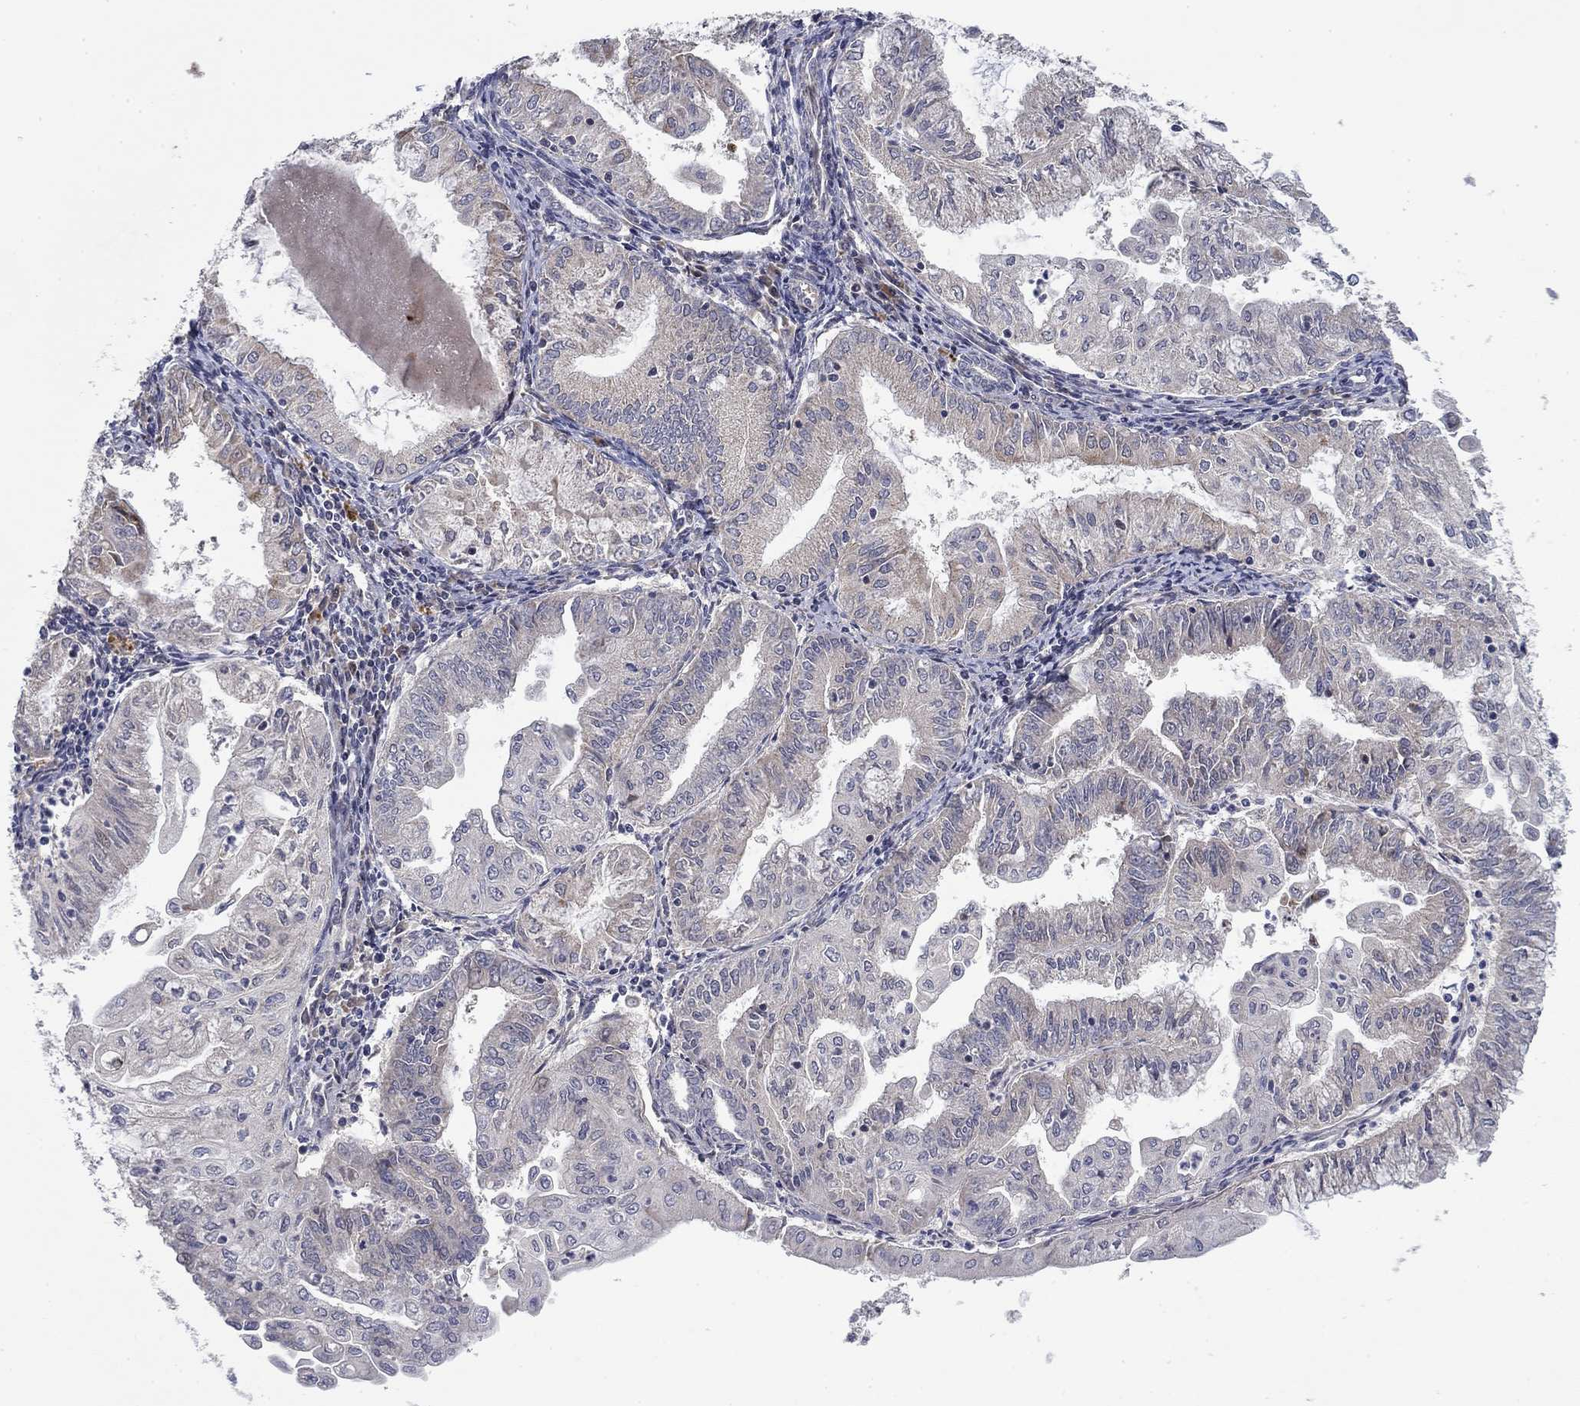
{"staining": {"intensity": "negative", "quantity": "none", "location": "none"}, "tissue": "endometrial cancer", "cell_type": "Tumor cells", "image_type": "cancer", "snomed": [{"axis": "morphology", "description": "Adenocarcinoma, NOS"}, {"axis": "topography", "description": "Endometrium"}], "caption": "Immunohistochemistry (IHC) micrograph of human endometrial cancer stained for a protein (brown), which exhibits no expression in tumor cells. (Brightfield microscopy of DAB (3,3'-diaminobenzidine) immunohistochemistry (IHC) at high magnification).", "gene": "MMAA", "patient": {"sex": "female", "age": 56}}